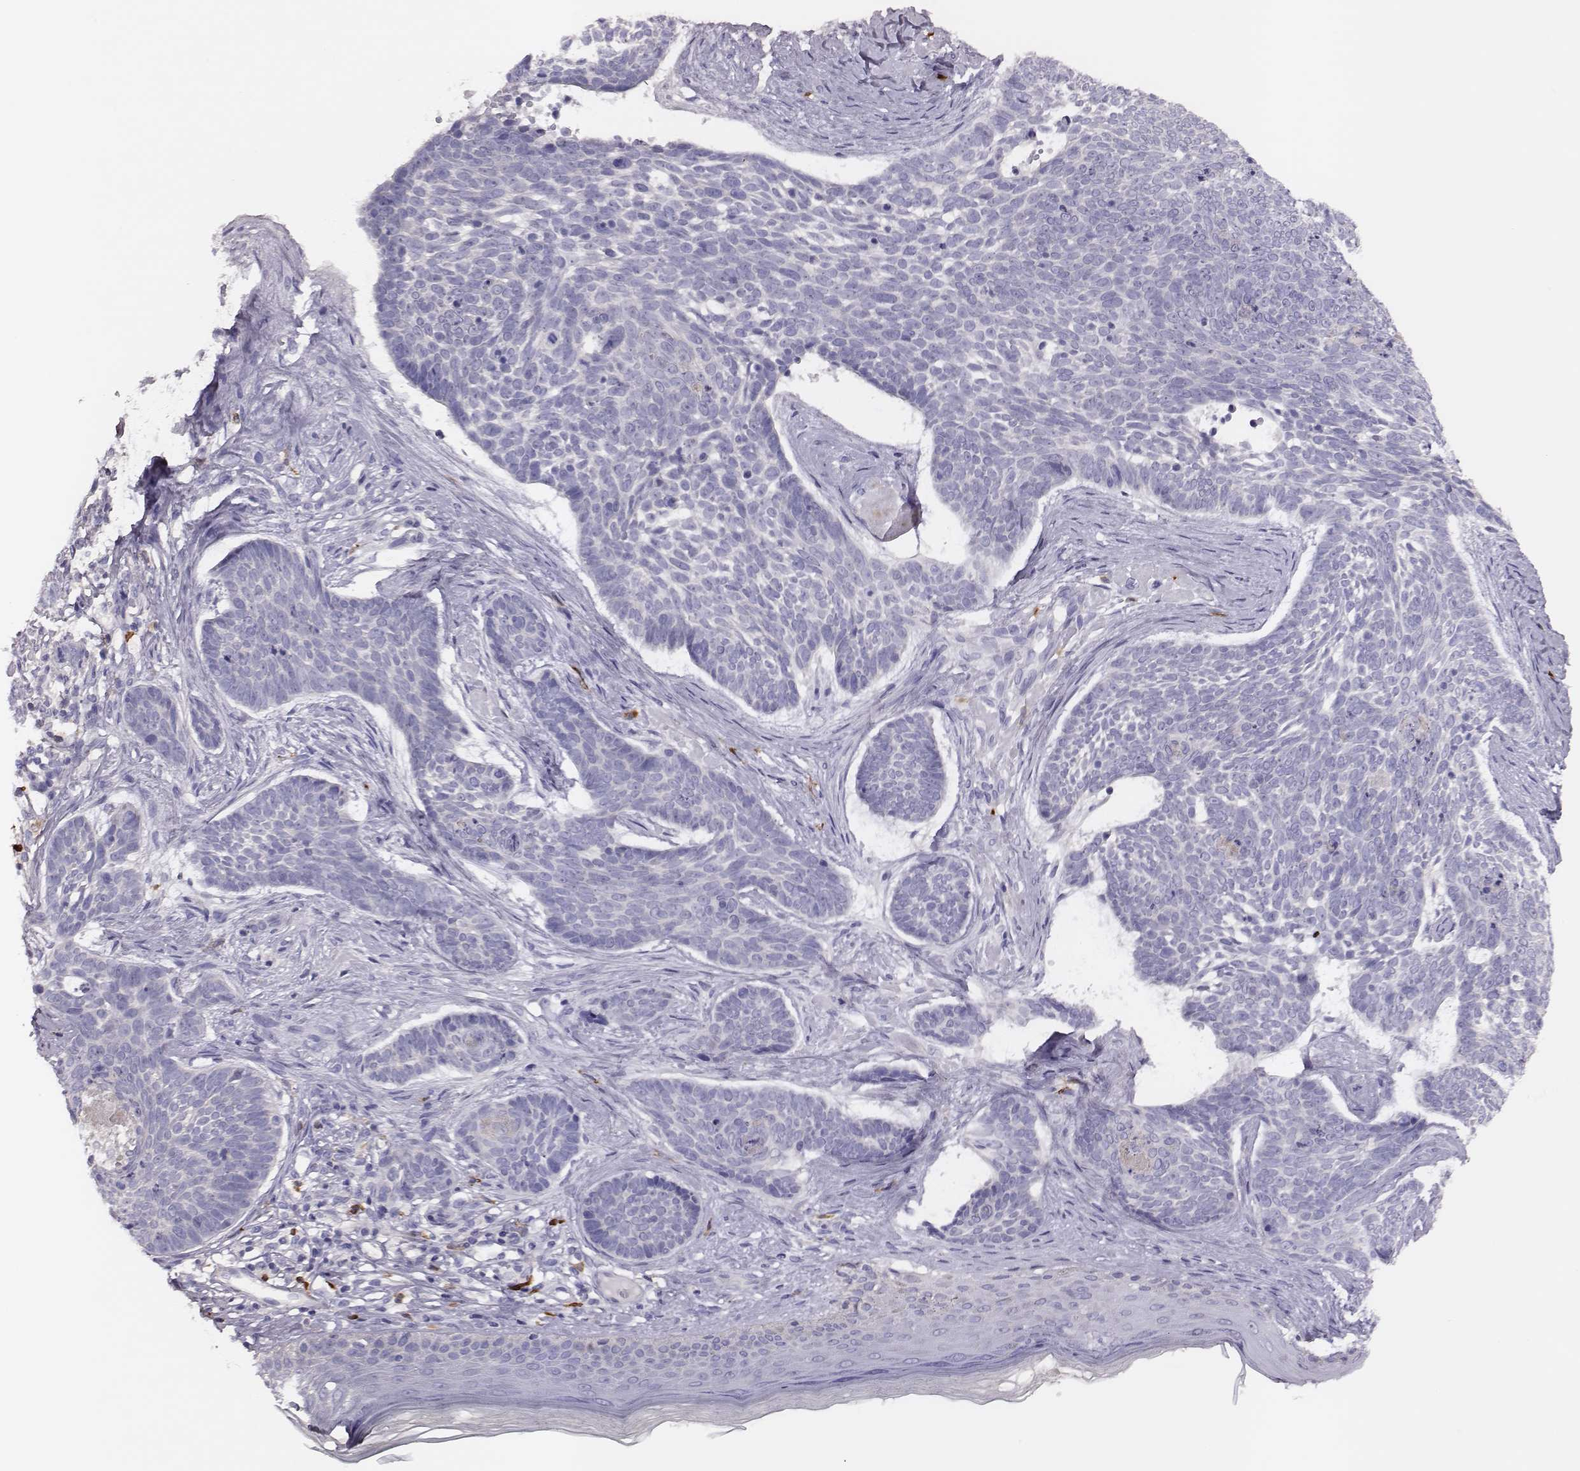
{"staining": {"intensity": "negative", "quantity": "none", "location": "none"}, "tissue": "skin cancer", "cell_type": "Tumor cells", "image_type": "cancer", "snomed": [{"axis": "morphology", "description": "Basal cell carcinoma"}, {"axis": "topography", "description": "Skin"}], "caption": "Tumor cells are negative for protein expression in human skin cancer (basal cell carcinoma).", "gene": "P2RY10", "patient": {"sex": "male", "age": 85}}